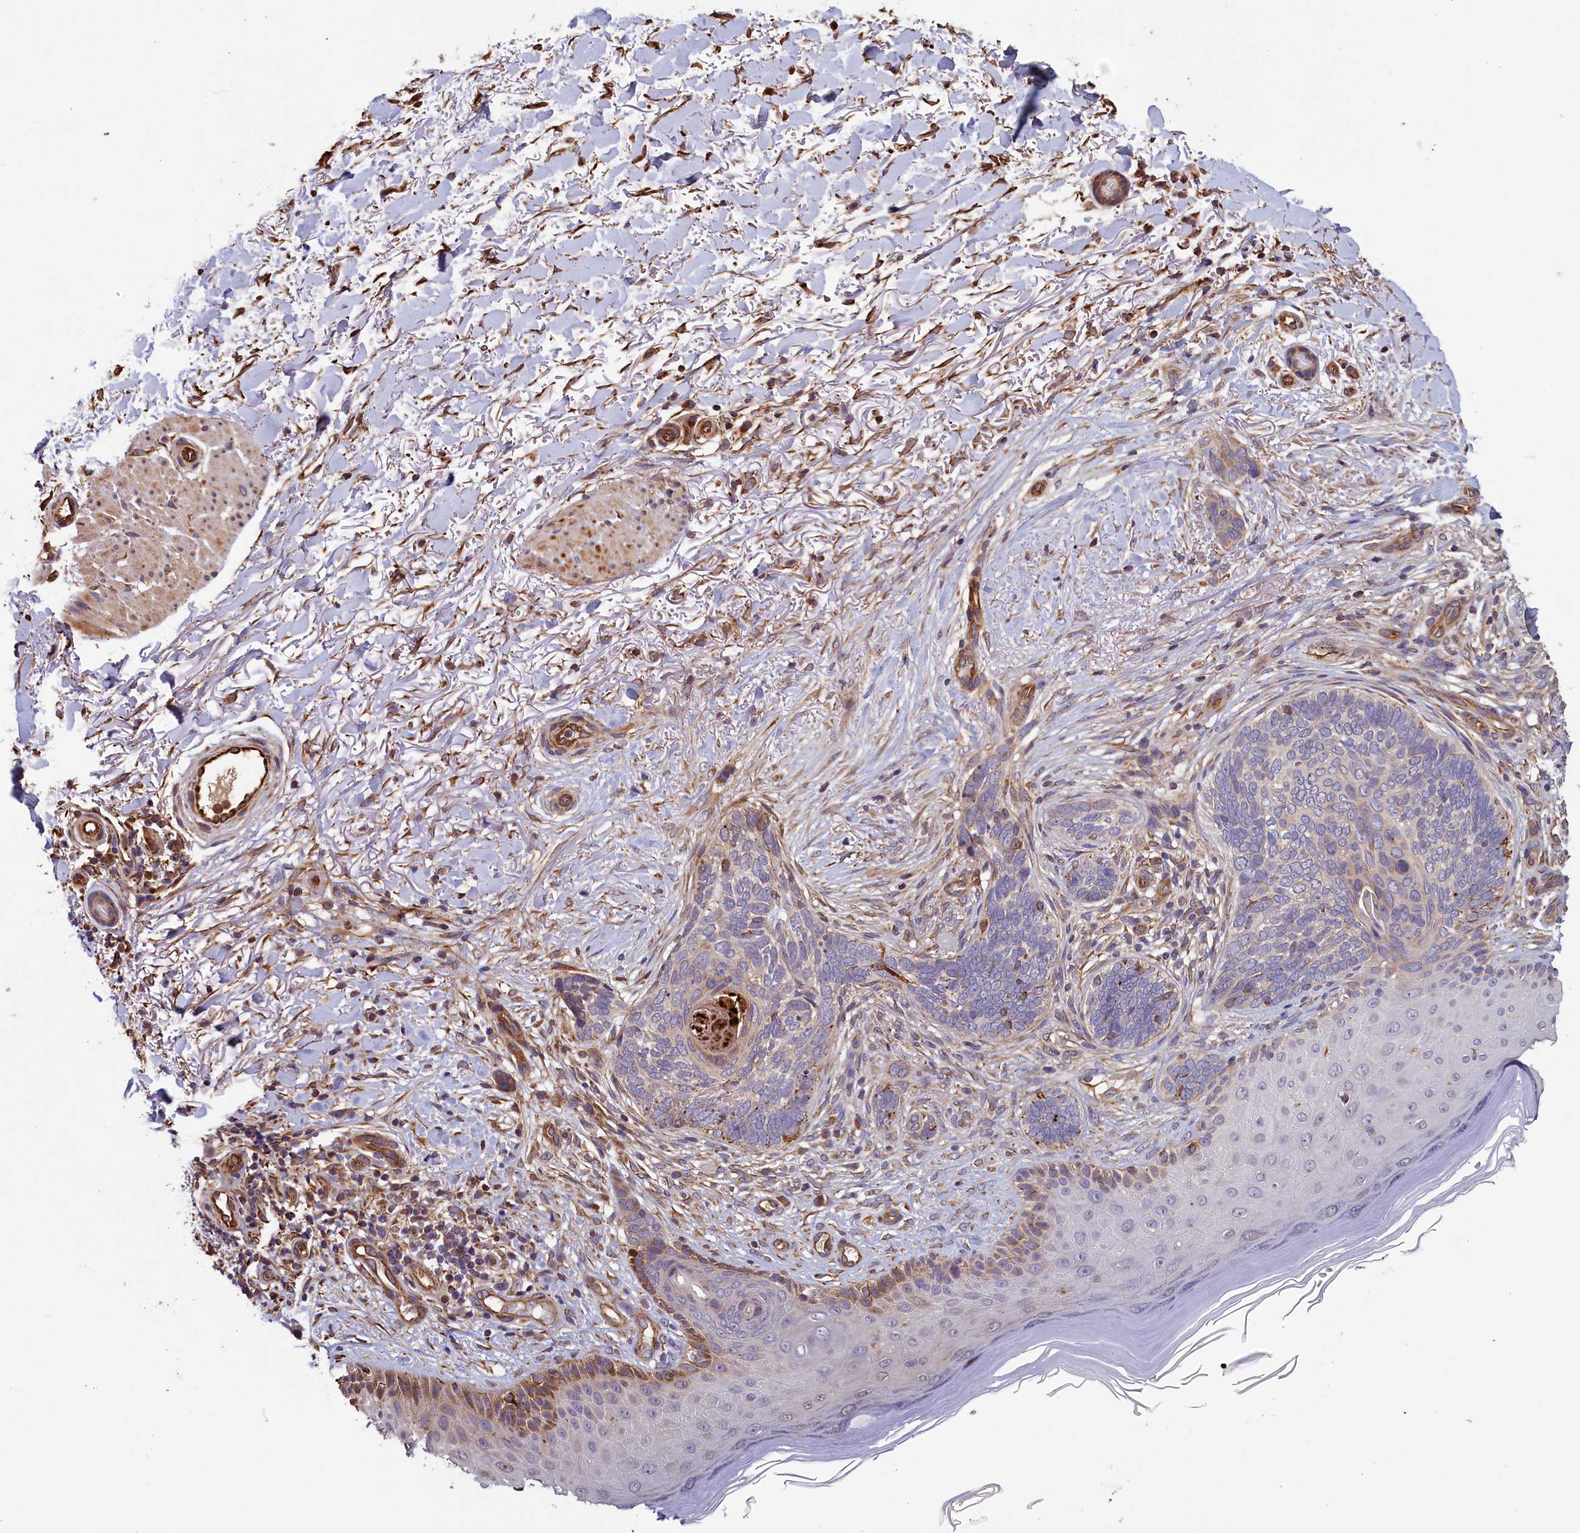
{"staining": {"intensity": "negative", "quantity": "none", "location": "none"}, "tissue": "skin cancer", "cell_type": "Tumor cells", "image_type": "cancer", "snomed": [{"axis": "morphology", "description": "Normal tissue, NOS"}, {"axis": "morphology", "description": "Basal cell carcinoma"}, {"axis": "topography", "description": "Skin"}], "caption": "IHC image of human skin basal cell carcinoma stained for a protein (brown), which reveals no staining in tumor cells.", "gene": "ACSBG1", "patient": {"sex": "female", "age": 67}}